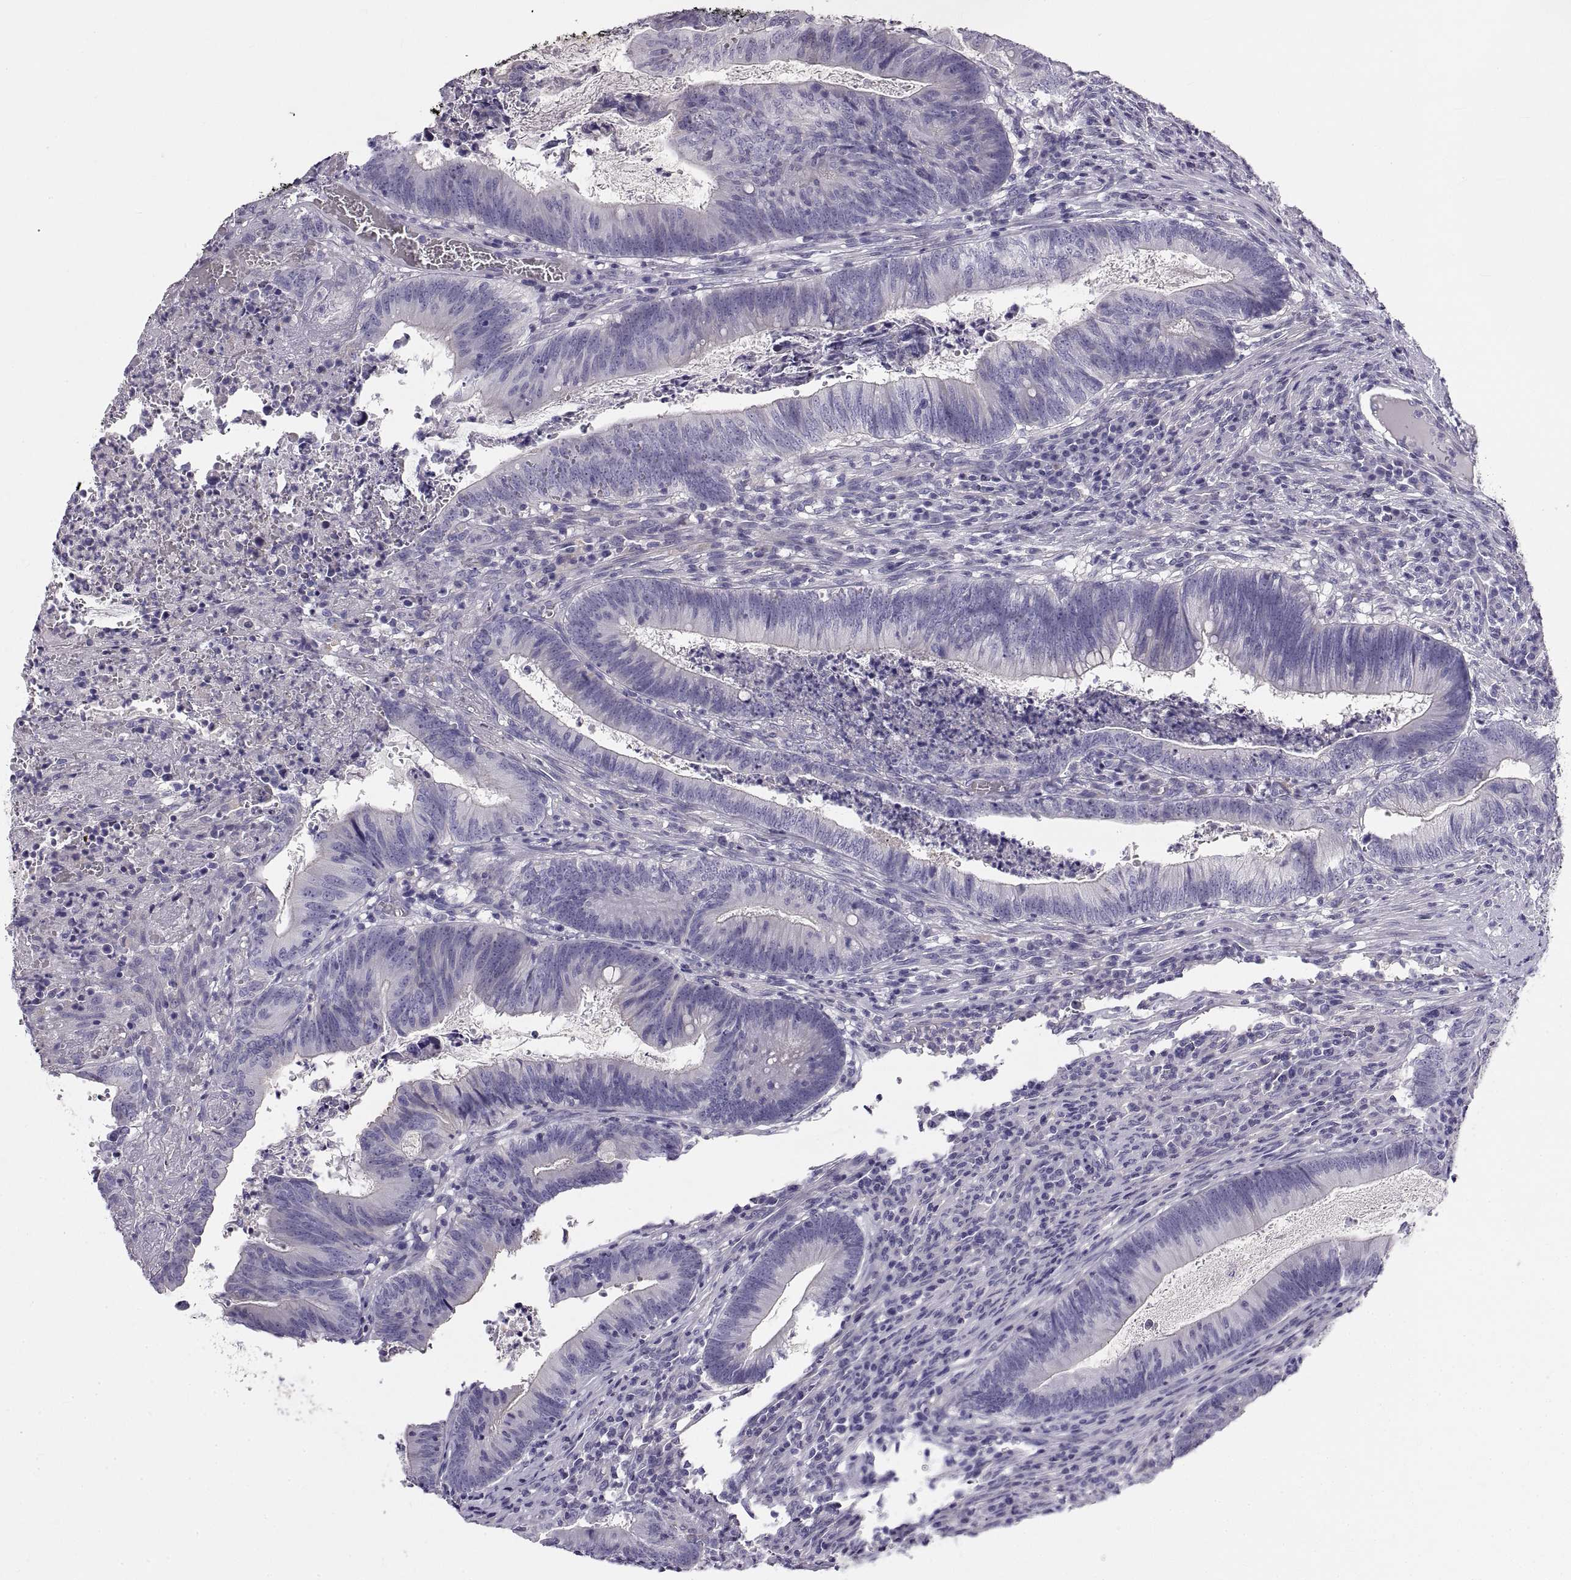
{"staining": {"intensity": "negative", "quantity": "none", "location": "none"}, "tissue": "colorectal cancer", "cell_type": "Tumor cells", "image_type": "cancer", "snomed": [{"axis": "morphology", "description": "Adenocarcinoma, NOS"}, {"axis": "topography", "description": "Colon"}], "caption": "DAB immunohistochemical staining of colorectal cancer displays no significant positivity in tumor cells.", "gene": "CRYBB3", "patient": {"sex": "female", "age": 70}}